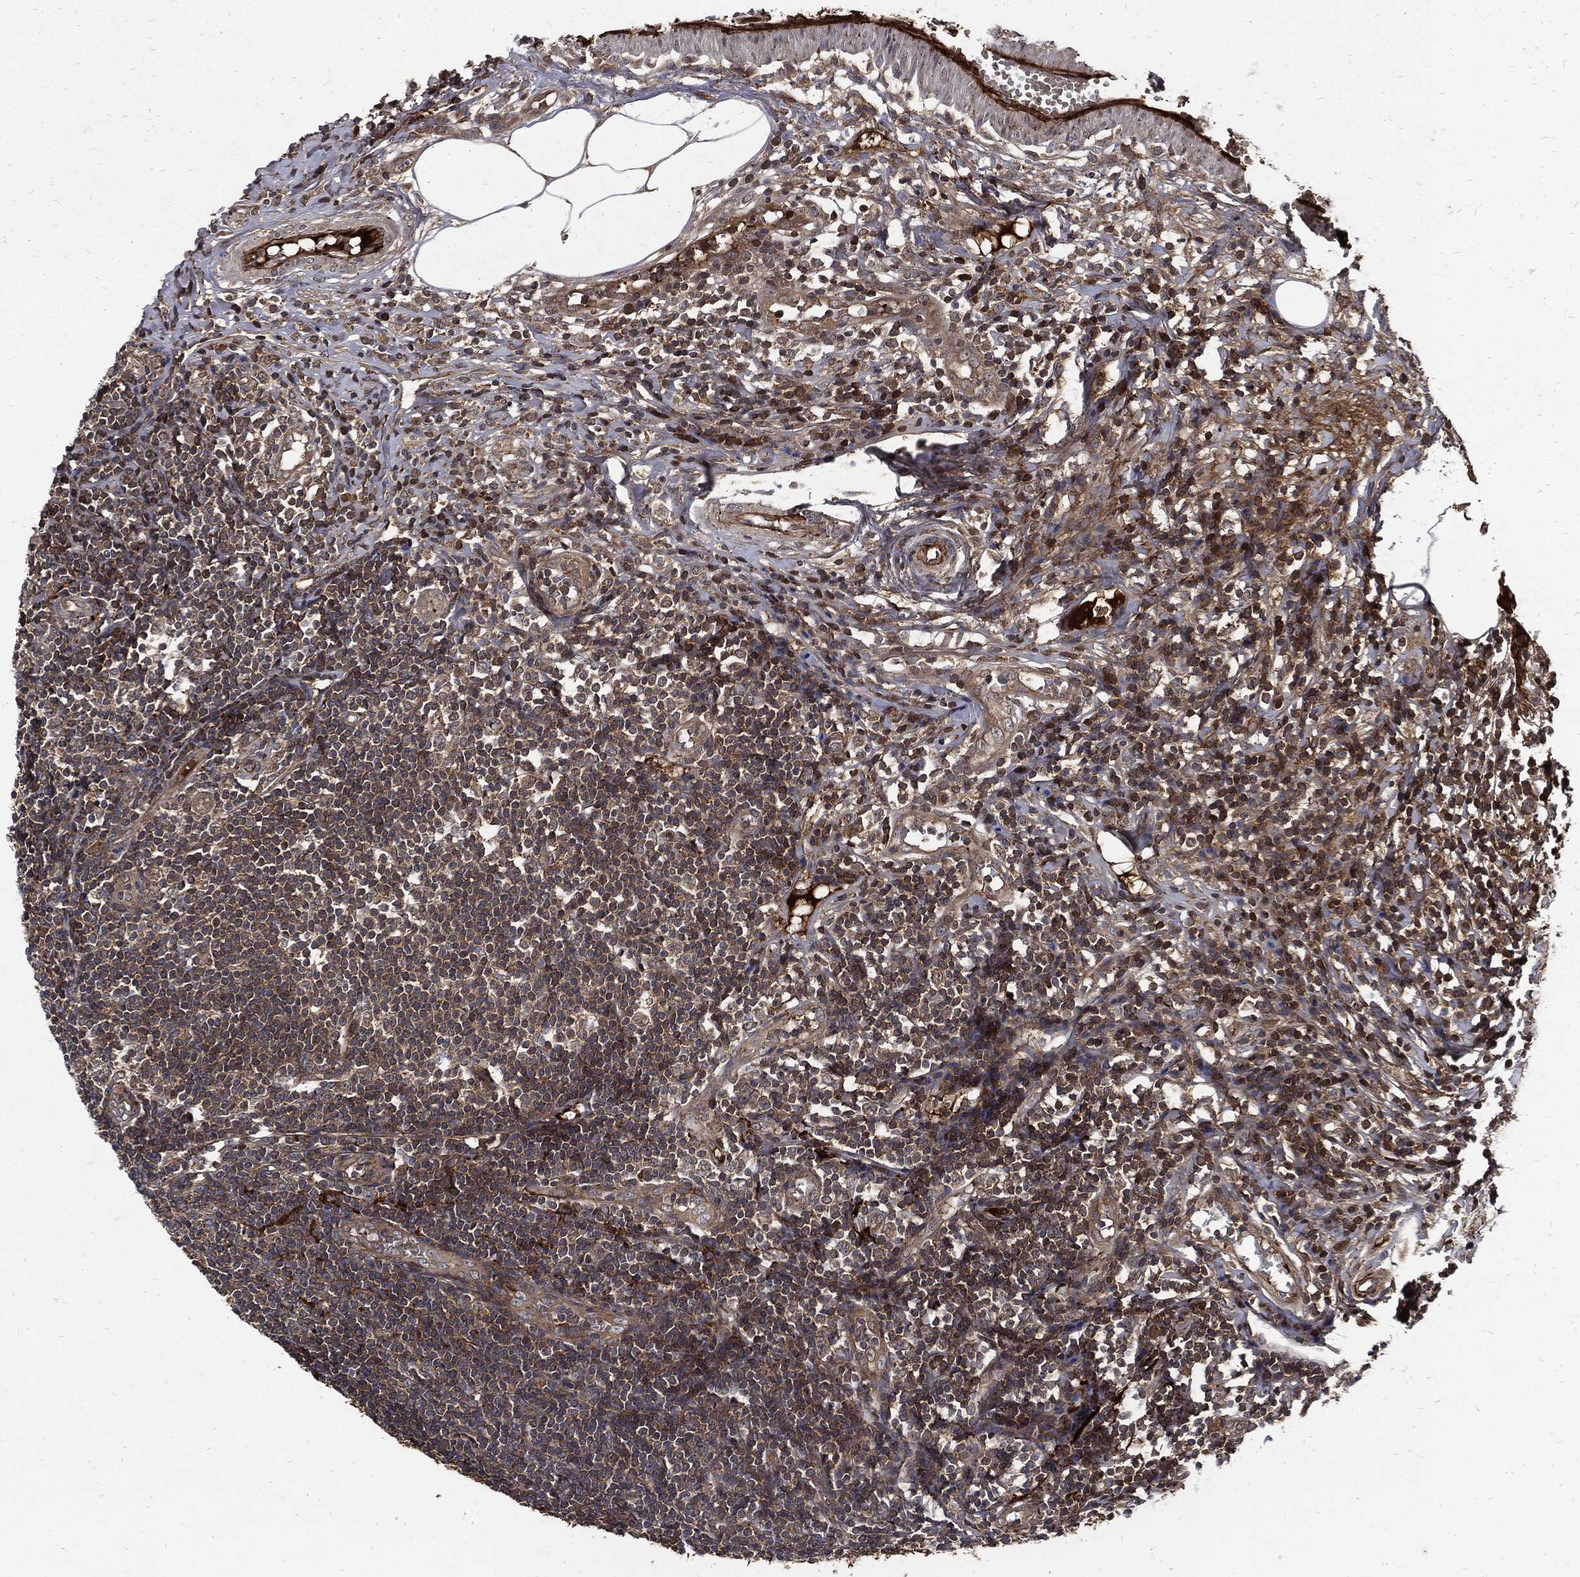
{"staining": {"intensity": "strong", "quantity": ">75%", "location": "cytoplasmic/membranous"}, "tissue": "appendix", "cell_type": "Glandular cells", "image_type": "normal", "snomed": [{"axis": "morphology", "description": "Normal tissue, NOS"}, {"axis": "morphology", "description": "Inflammation, NOS"}, {"axis": "topography", "description": "Appendix"}], "caption": "Immunohistochemistry photomicrograph of normal human appendix stained for a protein (brown), which exhibits high levels of strong cytoplasmic/membranous positivity in approximately >75% of glandular cells.", "gene": "CLU", "patient": {"sex": "male", "age": 16}}